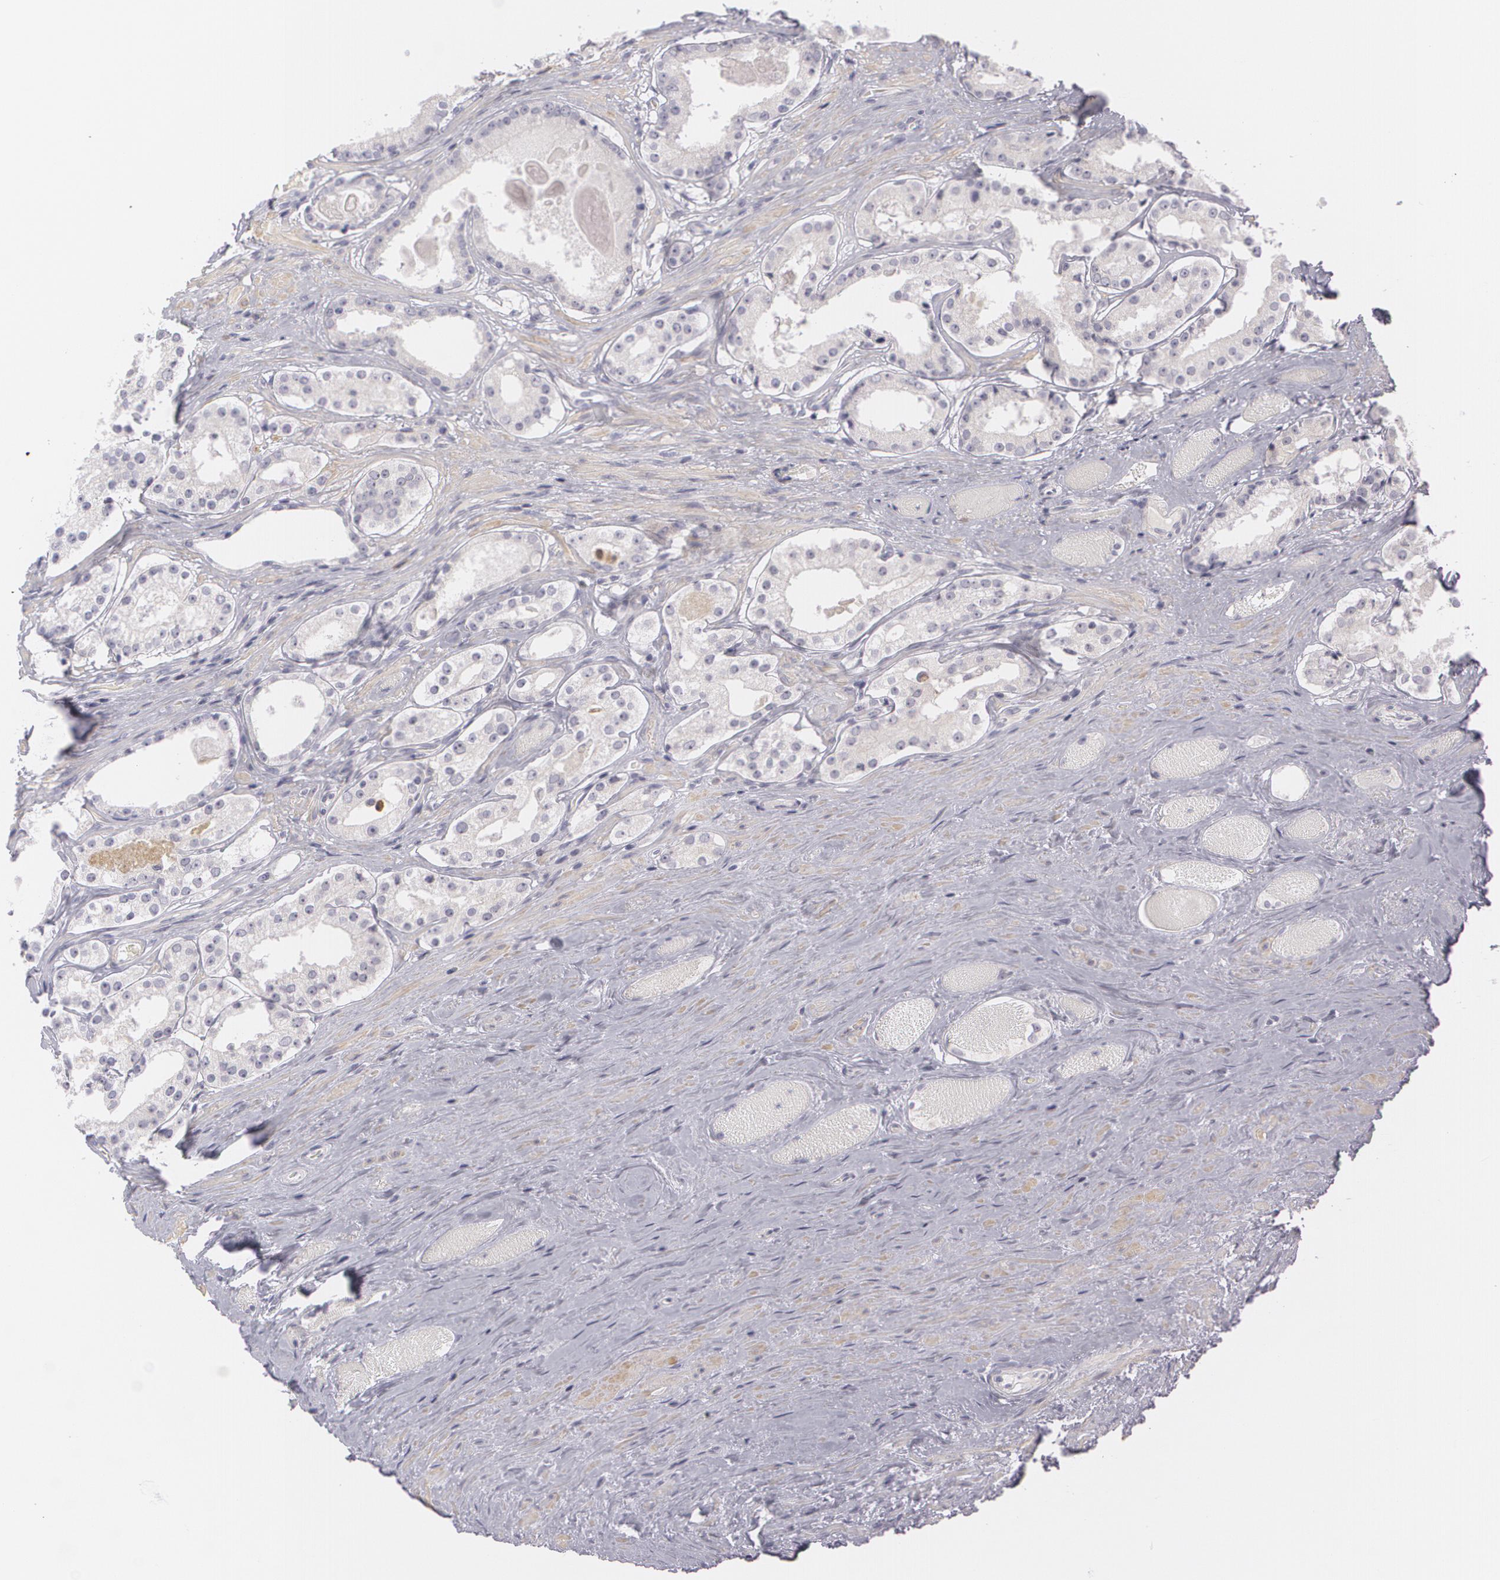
{"staining": {"intensity": "negative", "quantity": "none", "location": "none"}, "tissue": "prostate cancer", "cell_type": "Tumor cells", "image_type": "cancer", "snomed": [{"axis": "morphology", "description": "Adenocarcinoma, Medium grade"}, {"axis": "topography", "description": "Prostate"}], "caption": "A micrograph of adenocarcinoma (medium-grade) (prostate) stained for a protein reveals no brown staining in tumor cells.", "gene": "FAM181A", "patient": {"sex": "male", "age": 73}}